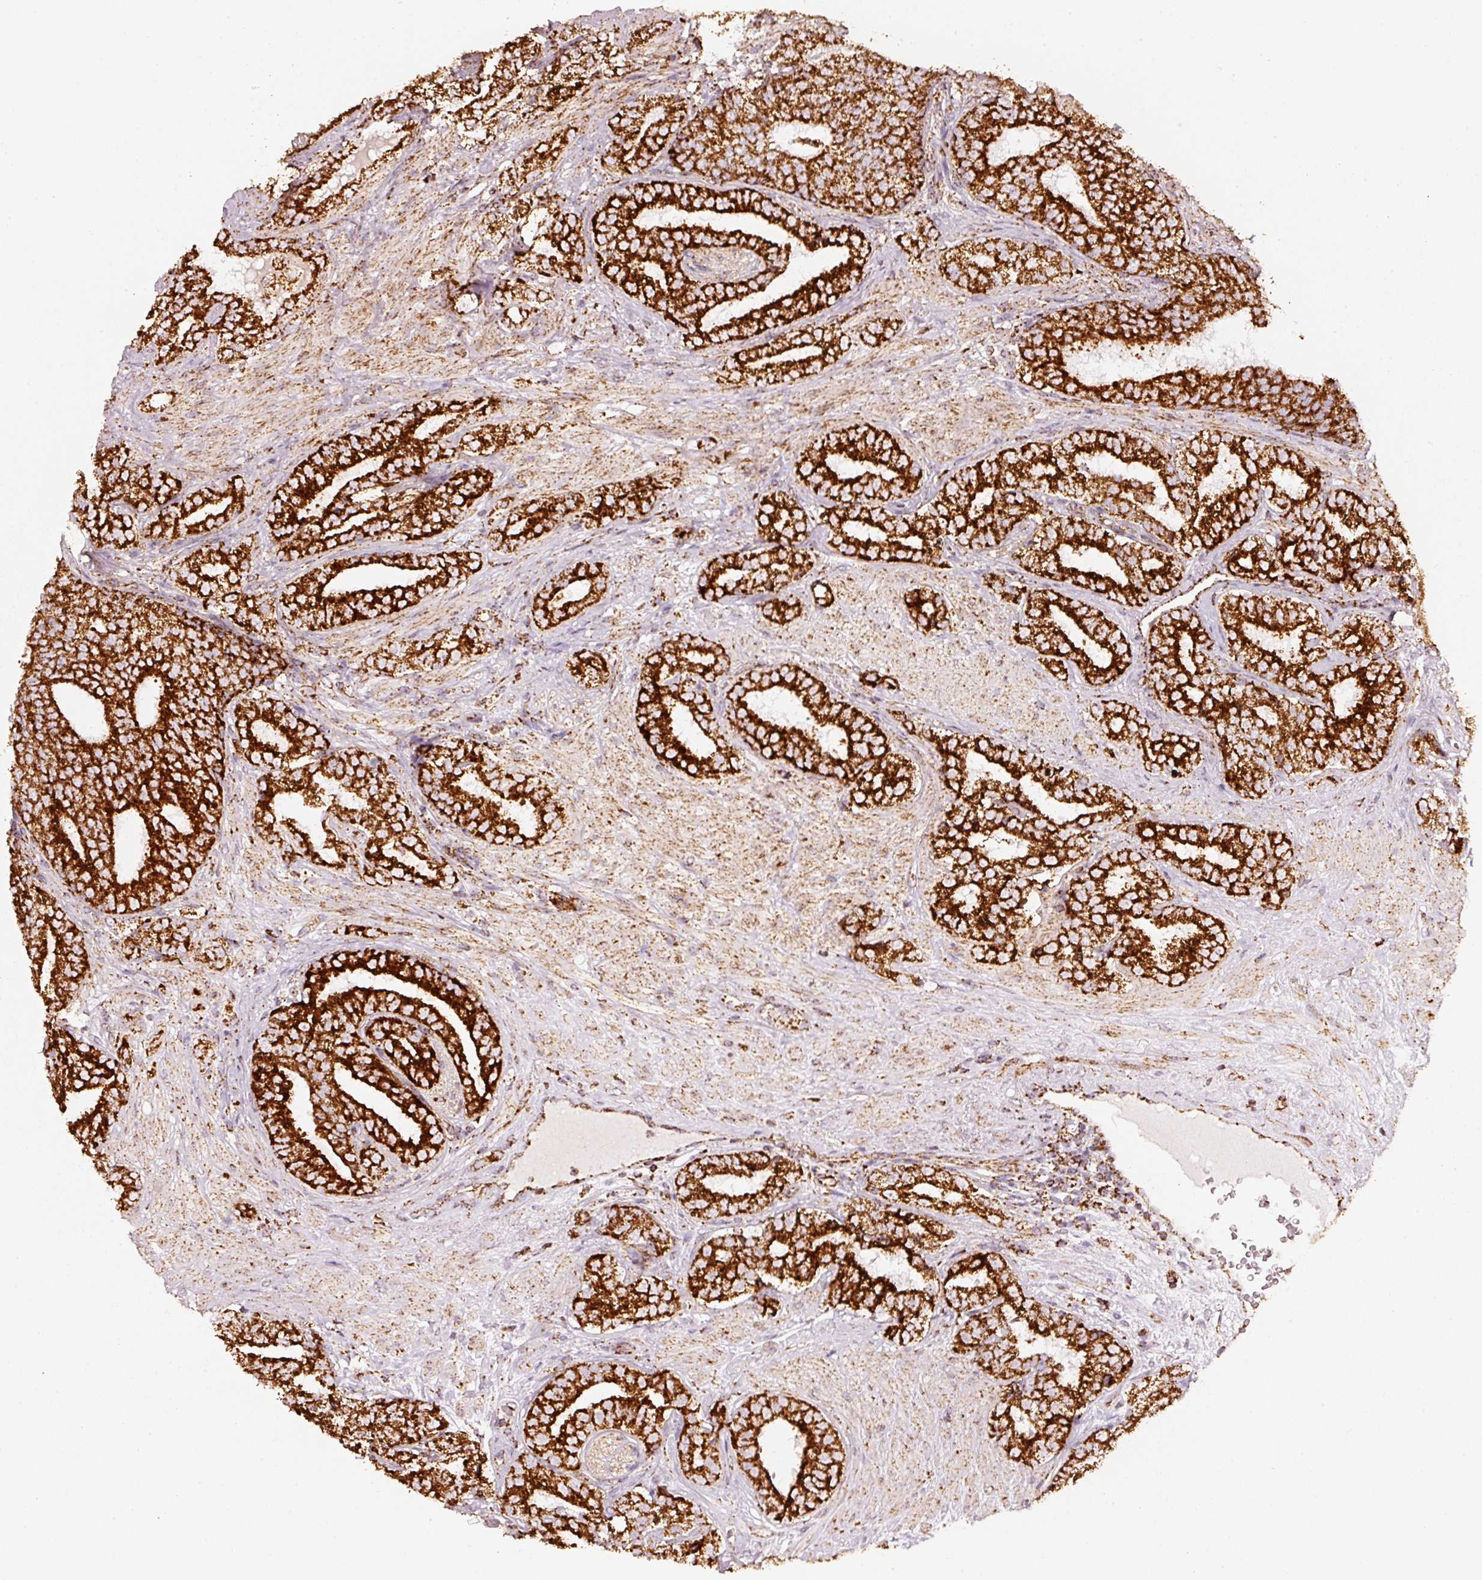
{"staining": {"intensity": "strong", "quantity": ">75%", "location": "cytoplasmic/membranous"}, "tissue": "prostate cancer", "cell_type": "Tumor cells", "image_type": "cancer", "snomed": [{"axis": "morphology", "description": "Adenocarcinoma, High grade"}, {"axis": "topography", "description": "Prostate"}], "caption": "Prostate cancer stained for a protein reveals strong cytoplasmic/membranous positivity in tumor cells.", "gene": "UQCRC1", "patient": {"sex": "male", "age": 72}}